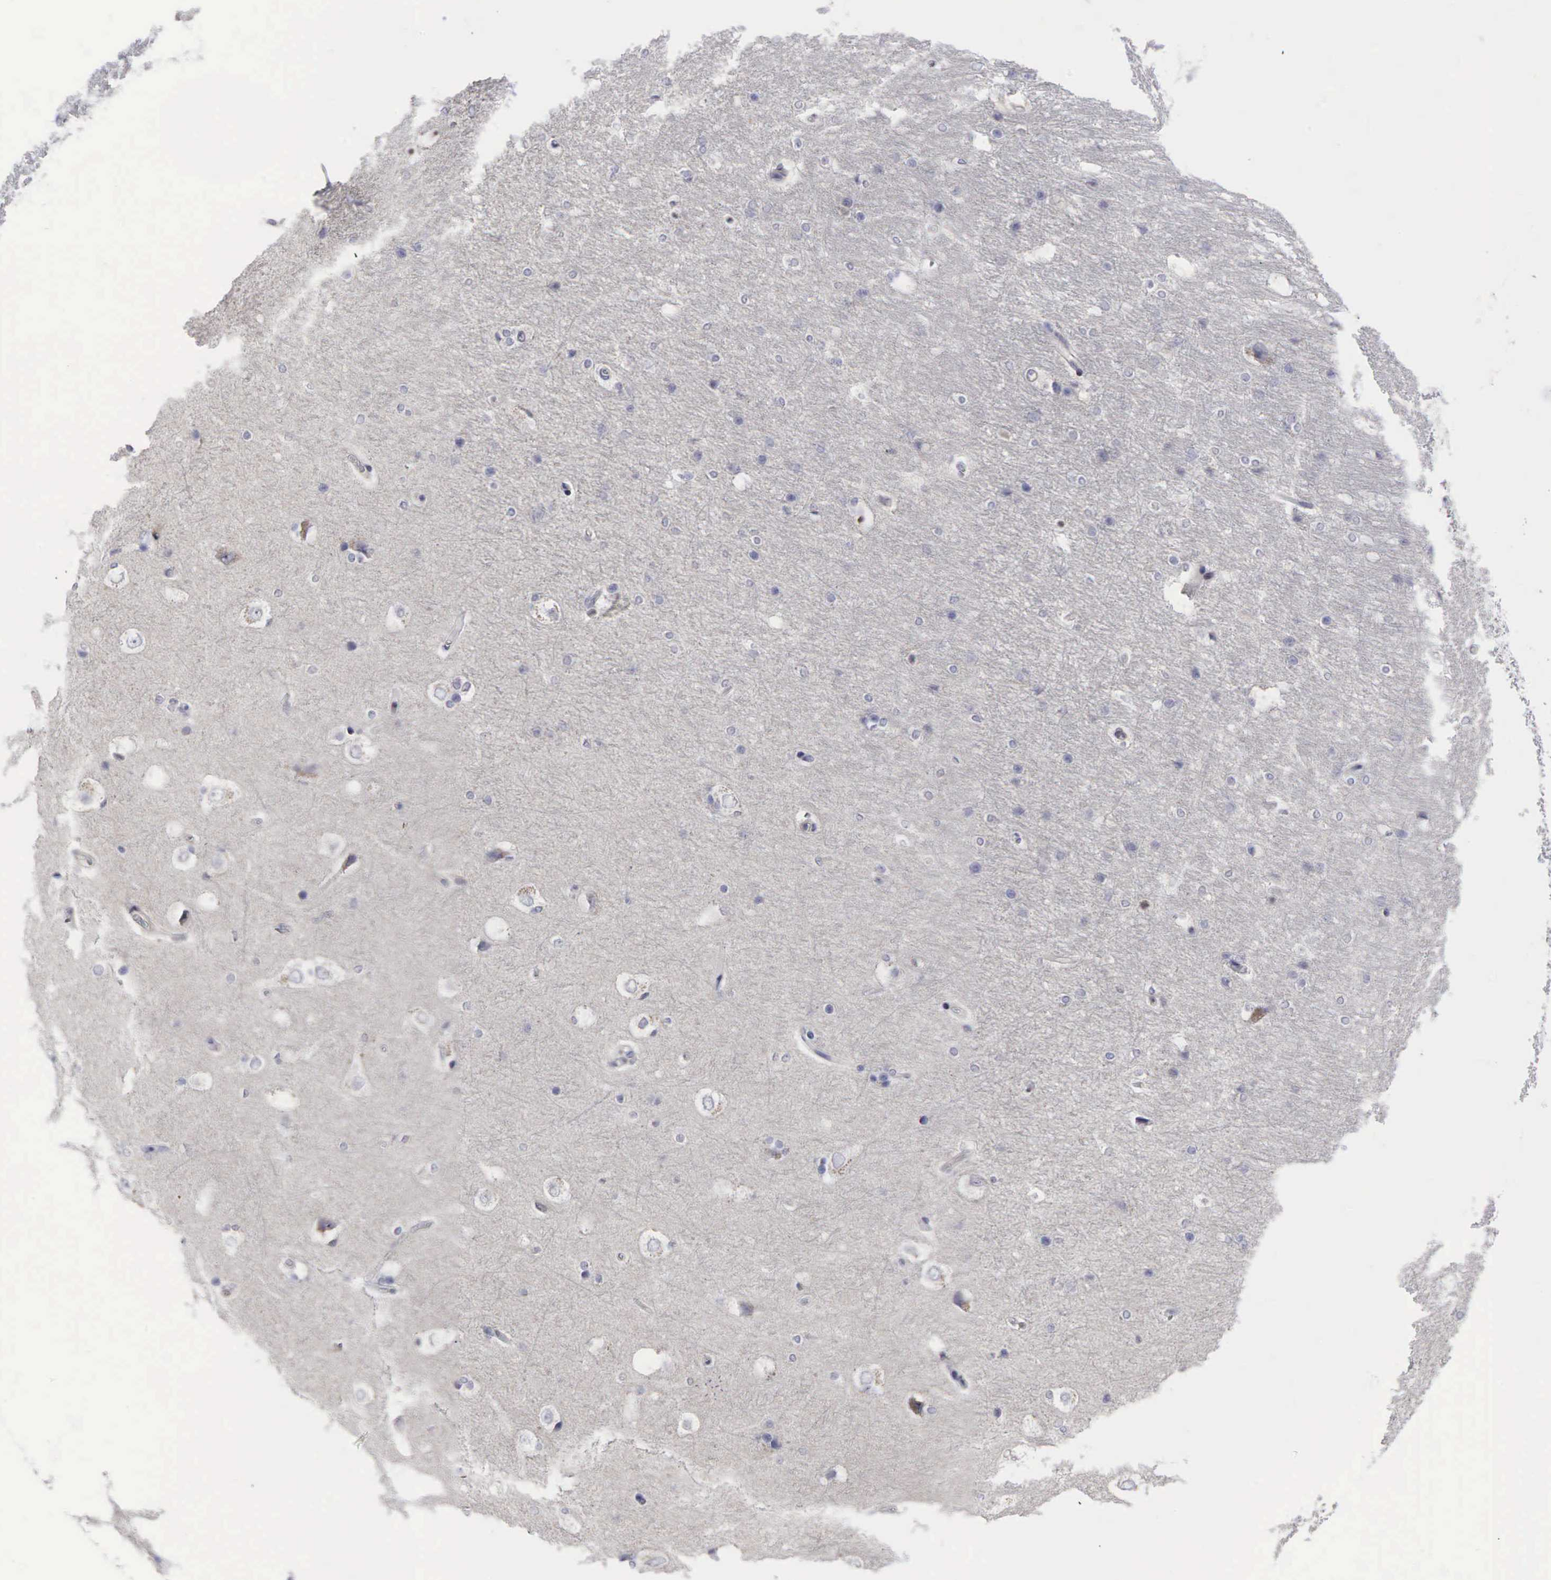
{"staining": {"intensity": "negative", "quantity": "none", "location": "none"}, "tissue": "hippocampus", "cell_type": "Glial cells", "image_type": "normal", "snomed": [{"axis": "morphology", "description": "Normal tissue, NOS"}, {"axis": "topography", "description": "Hippocampus"}], "caption": "This is an IHC micrograph of benign hippocampus. There is no expression in glial cells.", "gene": "CCND1", "patient": {"sex": "female", "age": 19}}